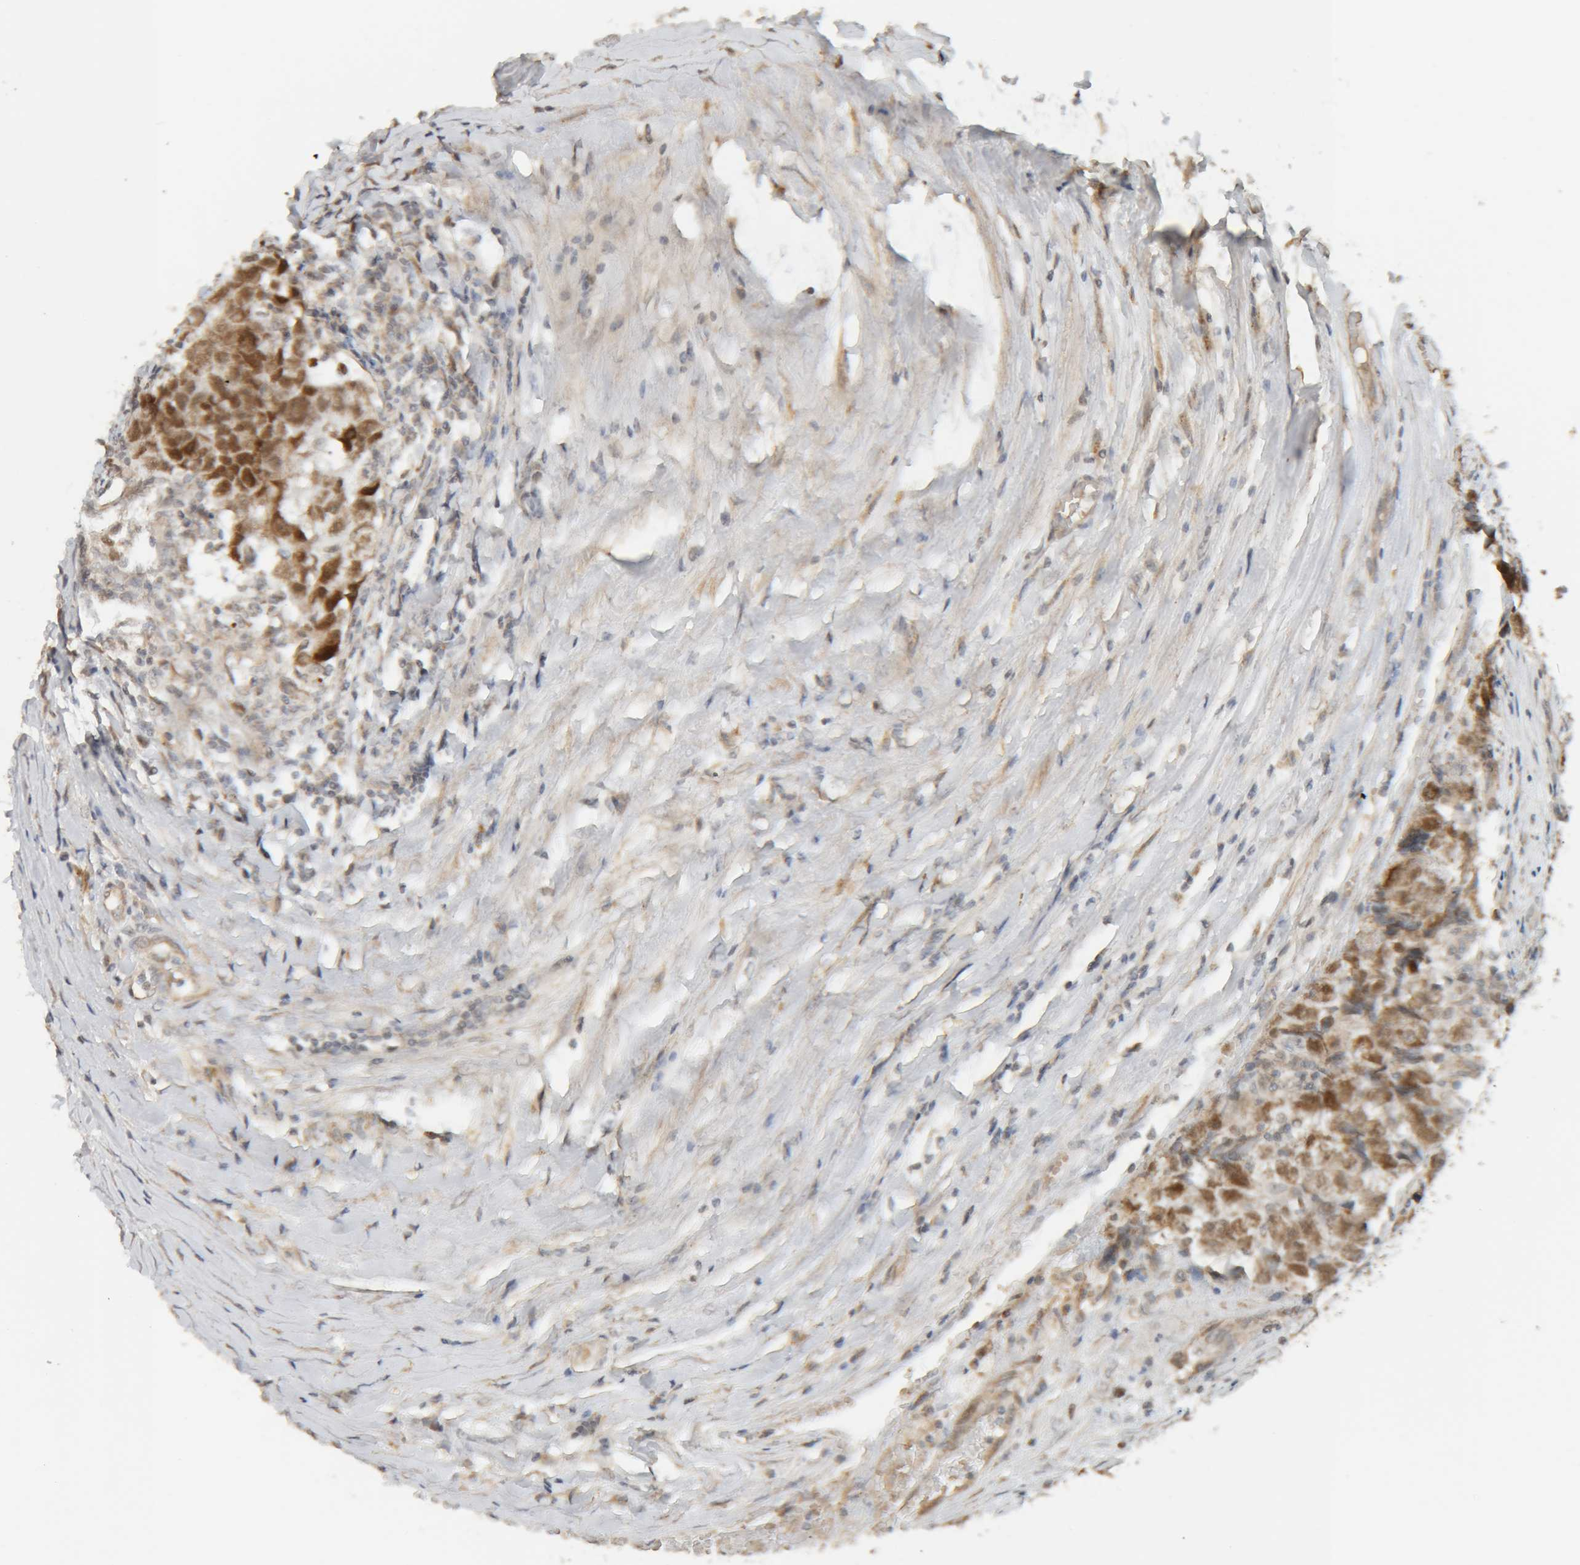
{"staining": {"intensity": "moderate", "quantity": "25%-75%", "location": "cytoplasmic/membranous,nuclear"}, "tissue": "testis cancer", "cell_type": "Tumor cells", "image_type": "cancer", "snomed": [{"axis": "morphology", "description": "Carcinoma, Embryonal, NOS"}, {"axis": "topography", "description": "Testis"}], "caption": "Testis embryonal carcinoma was stained to show a protein in brown. There is medium levels of moderate cytoplasmic/membranous and nuclear staining in approximately 25%-75% of tumor cells.", "gene": "GINS4", "patient": {"sex": "male", "age": 25}}